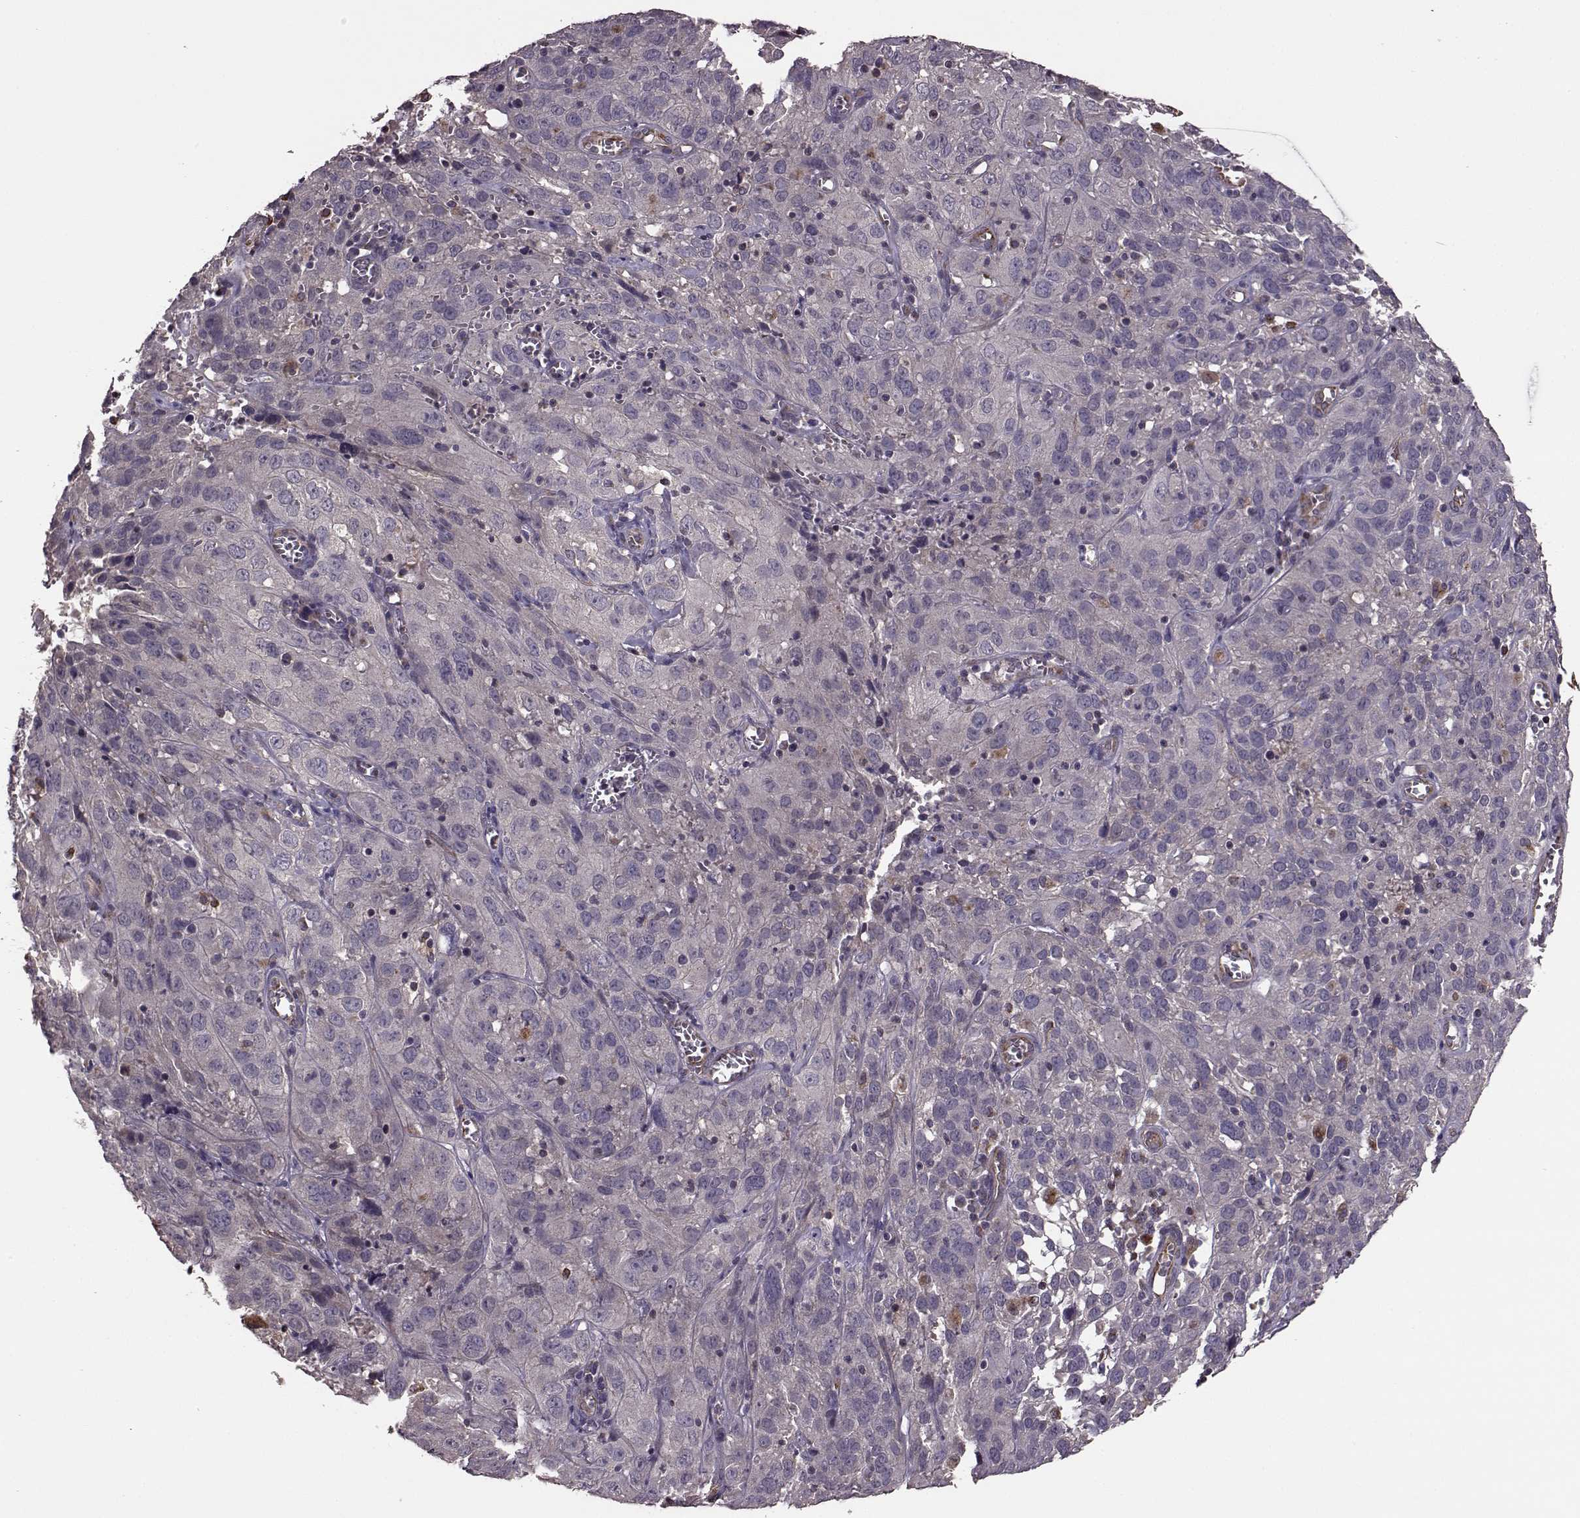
{"staining": {"intensity": "negative", "quantity": "none", "location": "none"}, "tissue": "cervical cancer", "cell_type": "Tumor cells", "image_type": "cancer", "snomed": [{"axis": "morphology", "description": "Squamous cell carcinoma, NOS"}, {"axis": "topography", "description": "Cervix"}], "caption": "A micrograph of cervical squamous cell carcinoma stained for a protein reveals no brown staining in tumor cells. (DAB immunohistochemistry (IHC) visualized using brightfield microscopy, high magnification).", "gene": "NTF3", "patient": {"sex": "female", "age": 32}}